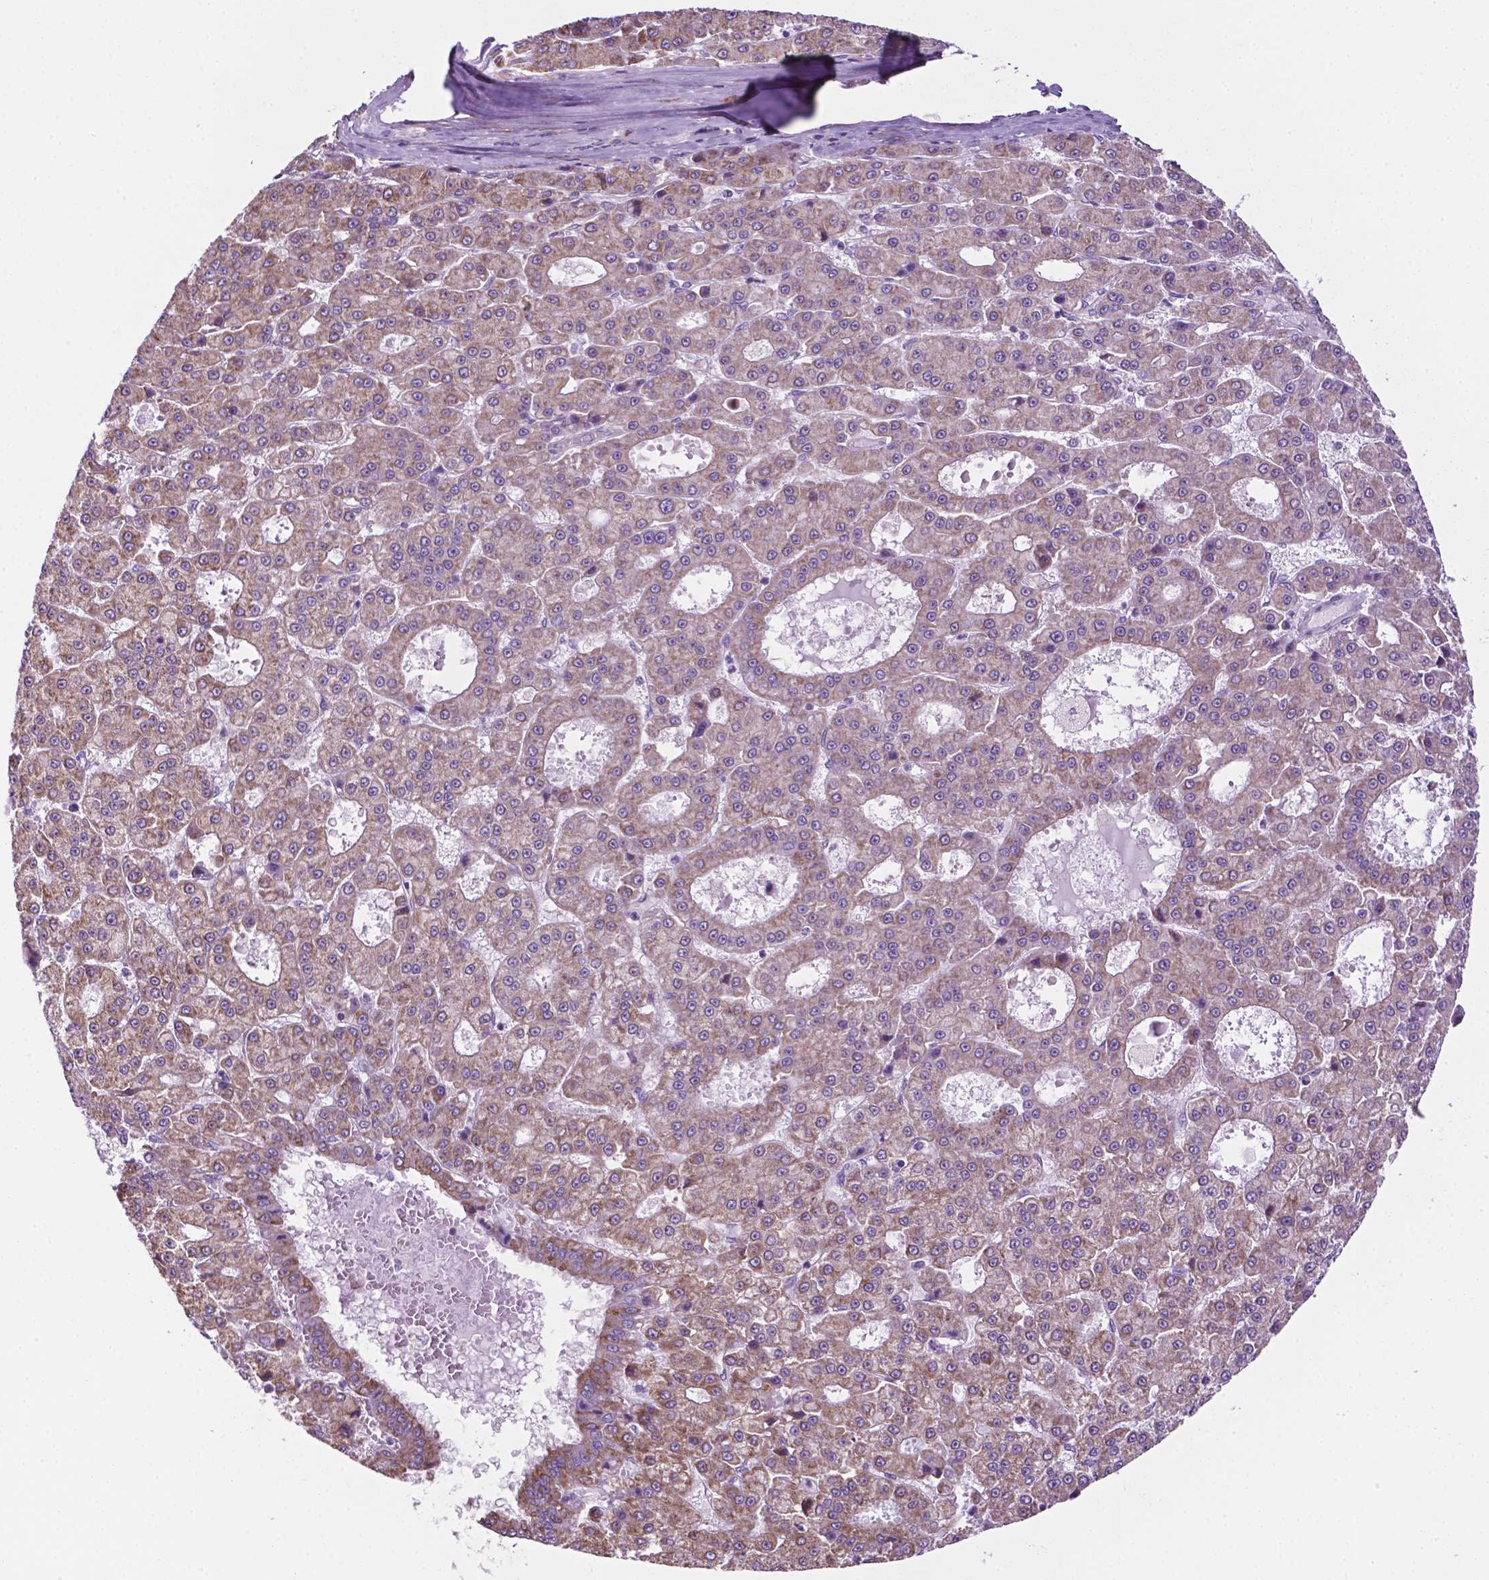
{"staining": {"intensity": "weak", "quantity": "25%-75%", "location": "cytoplasmic/membranous"}, "tissue": "liver cancer", "cell_type": "Tumor cells", "image_type": "cancer", "snomed": [{"axis": "morphology", "description": "Carcinoma, Hepatocellular, NOS"}, {"axis": "topography", "description": "Liver"}], "caption": "Immunohistochemistry (IHC) image of human liver hepatocellular carcinoma stained for a protein (brown), which reveals low levels of weak cytoplasmic/membranous positivity in about 25%-75% of tumor cells.", "gene": "RPL29", "patient": {"sex": "male", "age": 70}}